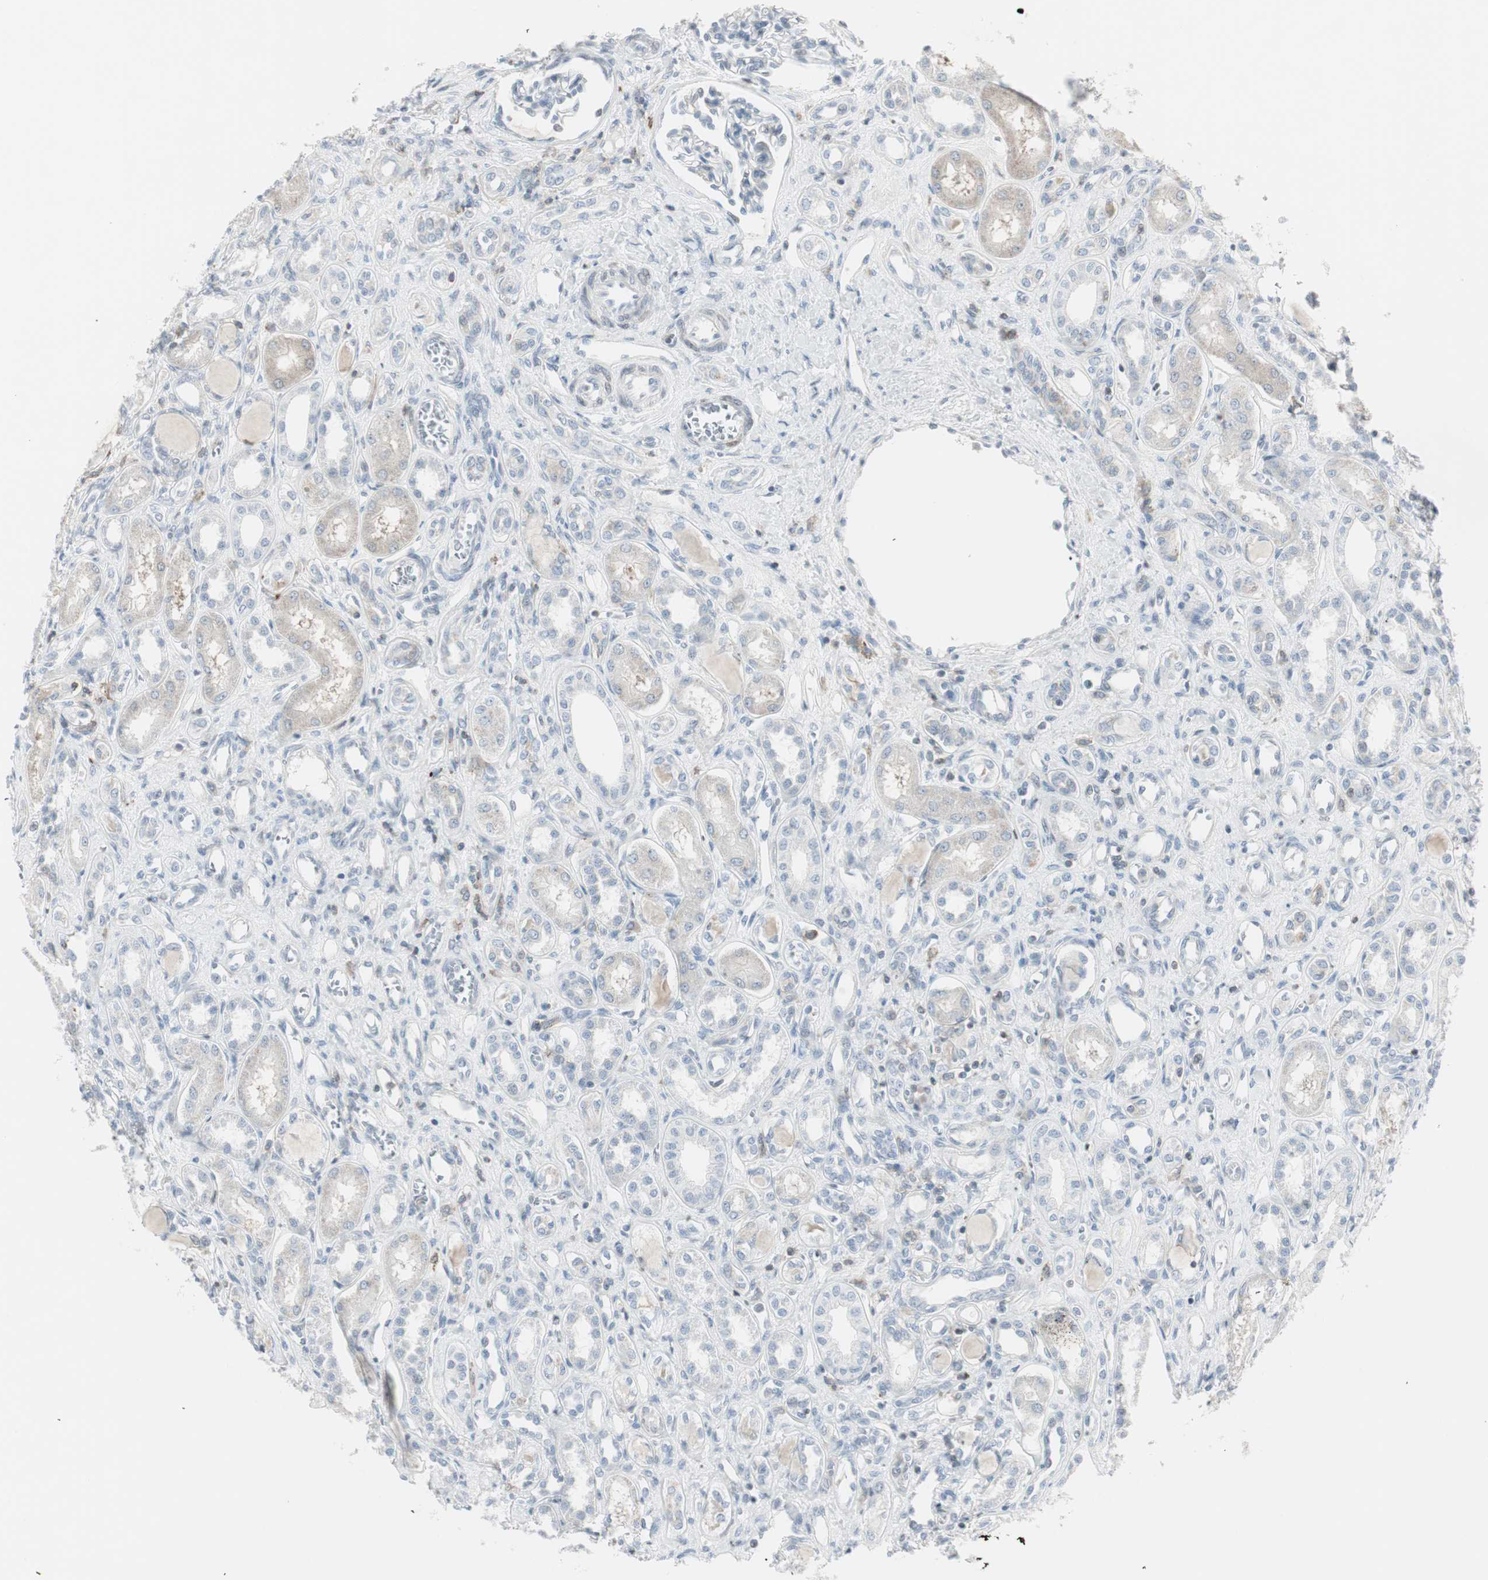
{"staining": {"intensity": "negative", "quantity": "none", "location": "none"}, "tissue": "kidney", "cell_type": "Cells in glomeruli", "image_type": "normal", "snomed": [{"axis": "morphology", "description": "Normal tissue, NOS"}, {"axis": "topography", "description": "Kidney"}], "caption": "Photomicrograph shows no protein expression in cells in glomeruli of benign kidney. (Immunohistochemistry, brightfield microscopy, high magnification).", "gene": "MAP4K4", "patient": {"sex": "male", "age": 7}}